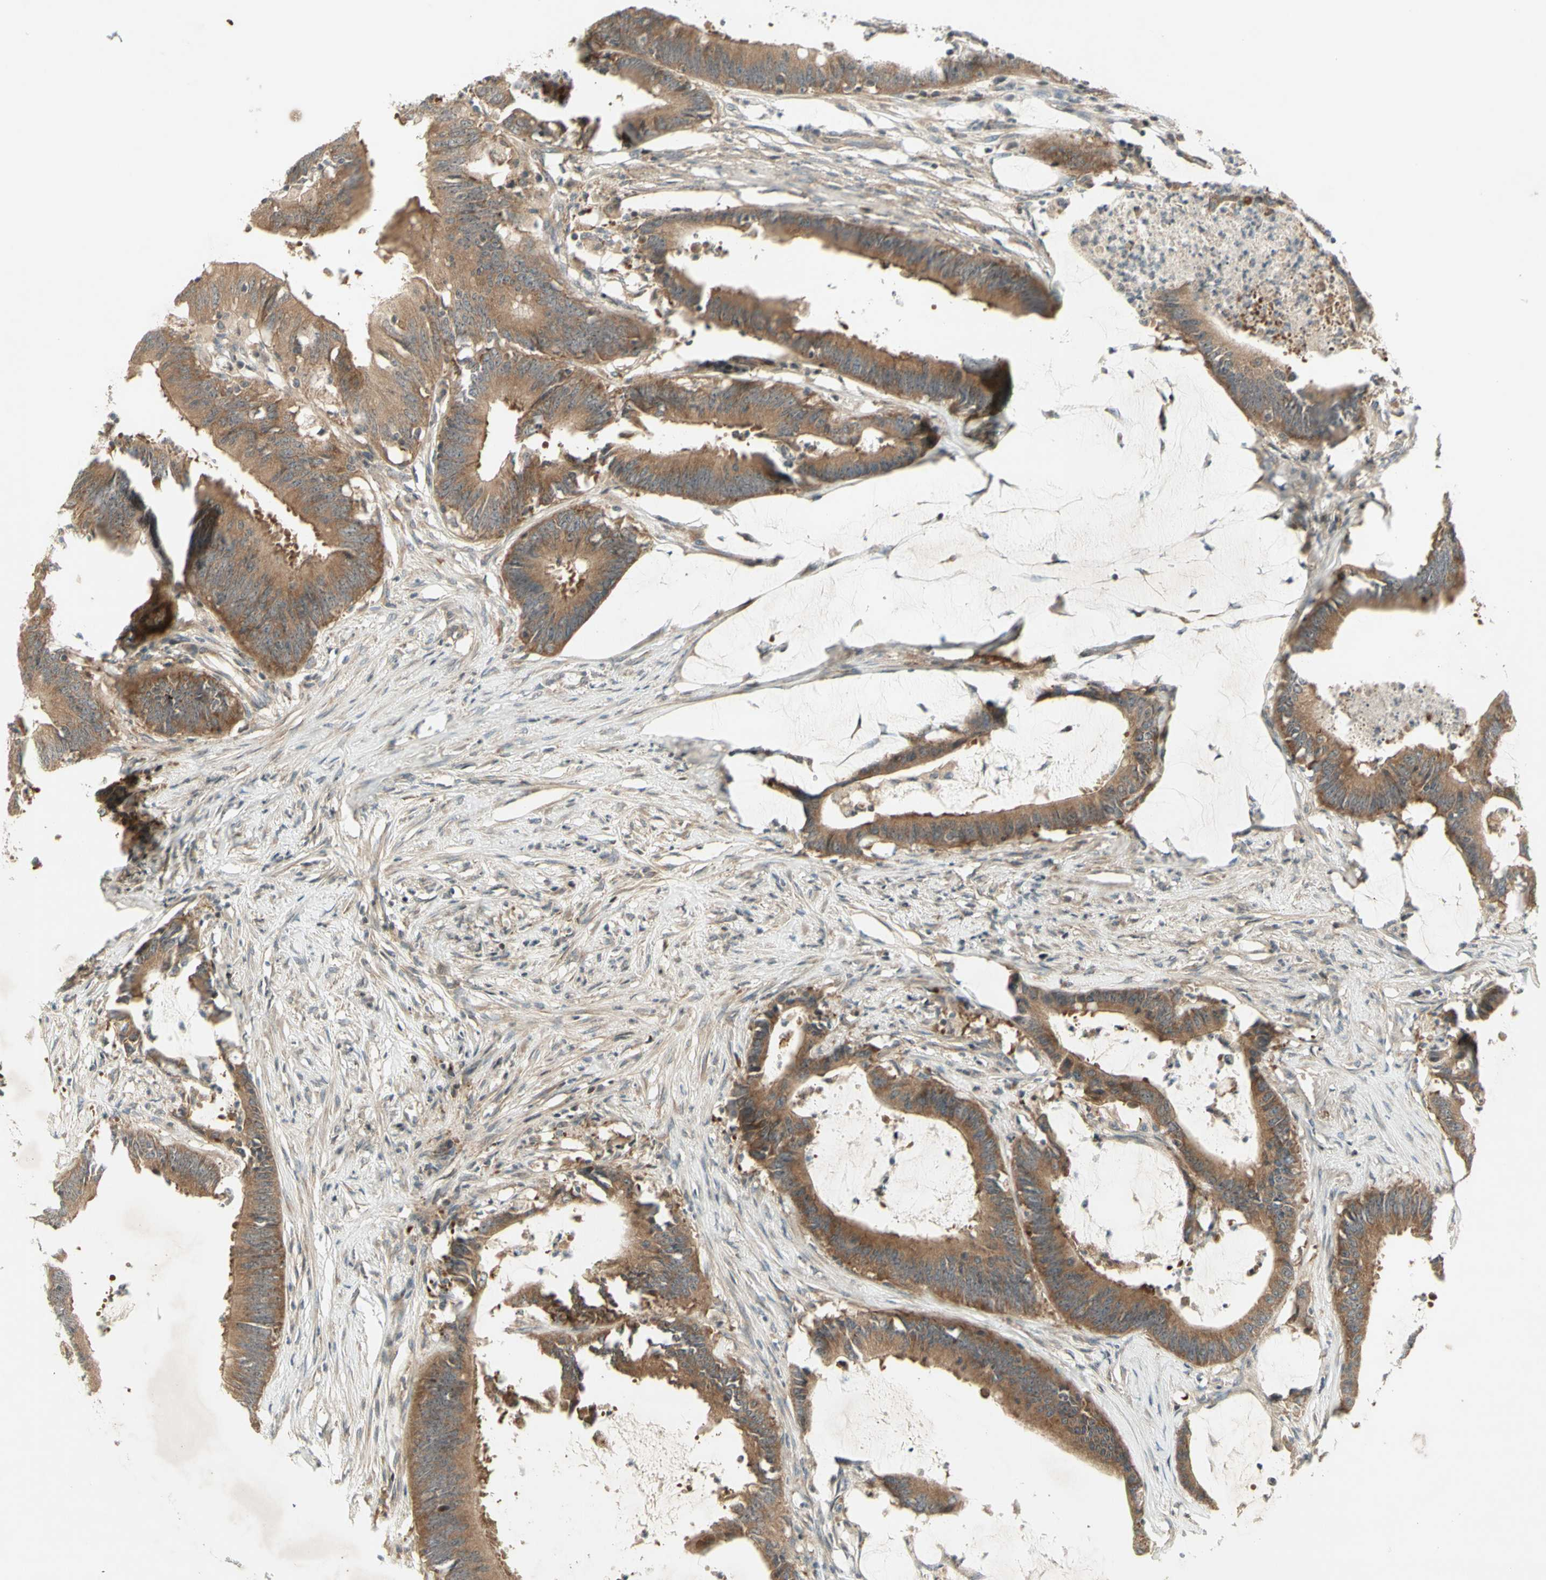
{"staining": {"intensity": "moderate", "quantity": ">75%", "location": "cytoplasmic/membranous"}, "tissue": "colorectal cancer", "cell_type": "Tumor cells", "image_type": "cancer", "snomed": [{"axis": "morphology", "description": "Adenocarcinoma, NOS"}, {"axis": "topography", "description": "Rectum"}], "caption": "Immunohistochemical staining of human adenocarcinoma (colorectal) reveals medium levels of moderate cytoplasmic/membranous protein expression in about >75% of tumor cells.", "gene": "ETF1", "patient": {"sex": "female", "age": 66}}